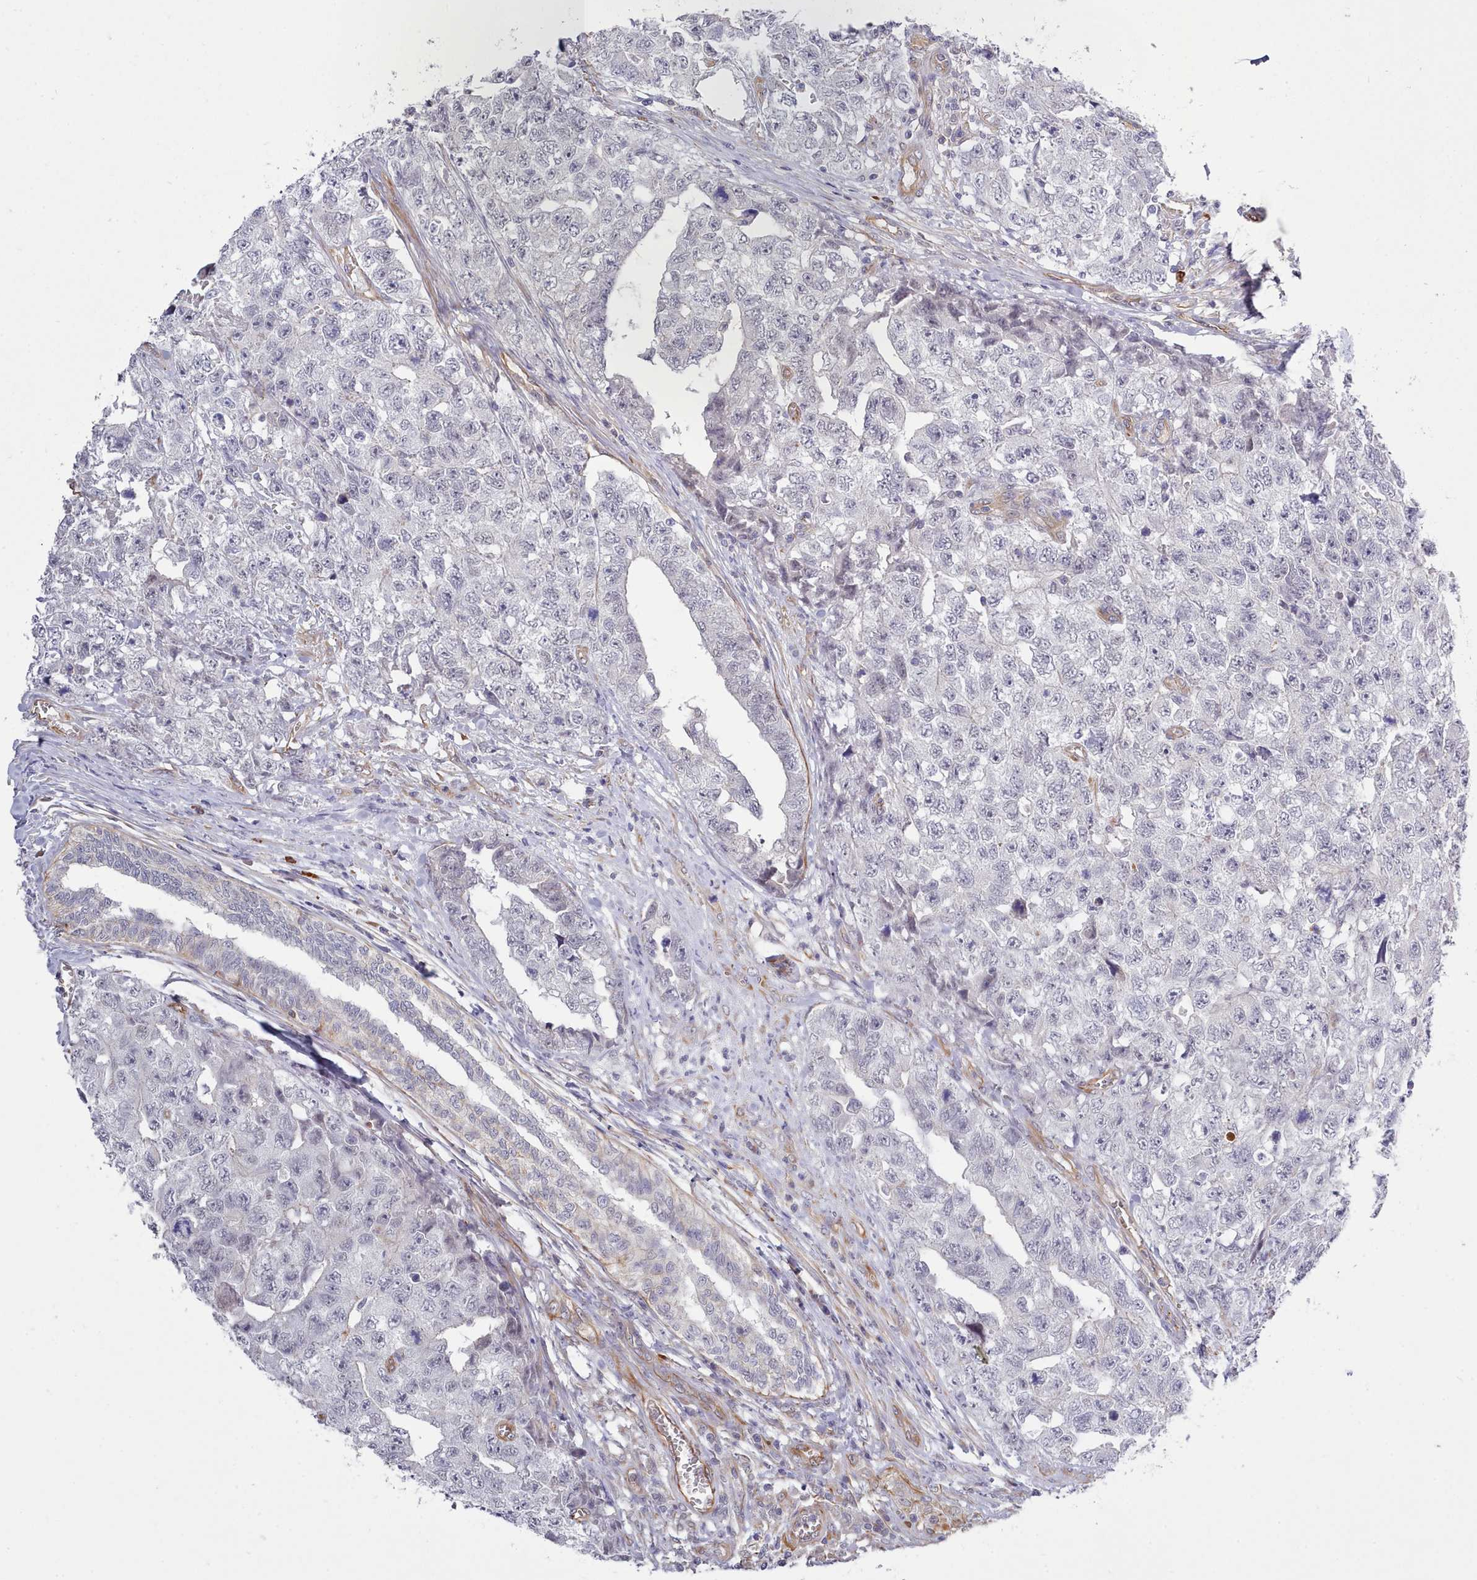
{"staining": {"intensity": "moderate", "quantity": "<25%", "location": "cytoplasmic/membranous"}, "tissue": "testis cancer", "cell_type": "Tumor cells", "image_type": "cancer", "snomed": [{"axis": "morphology", "description": "Carcinoma, Embryonal, NOS"}, {"axis": "topography", "description": "Testis"}], "caption": "Approximately <25% of tumor cells in human embryonal carcinoma (testis) reveal moderate cytoplasmic/membranous protein positivity as visualized by brown immunohistochemical staining.", "gene": "ZC3H13", "patient": {"sex": "male", "age": 31}}